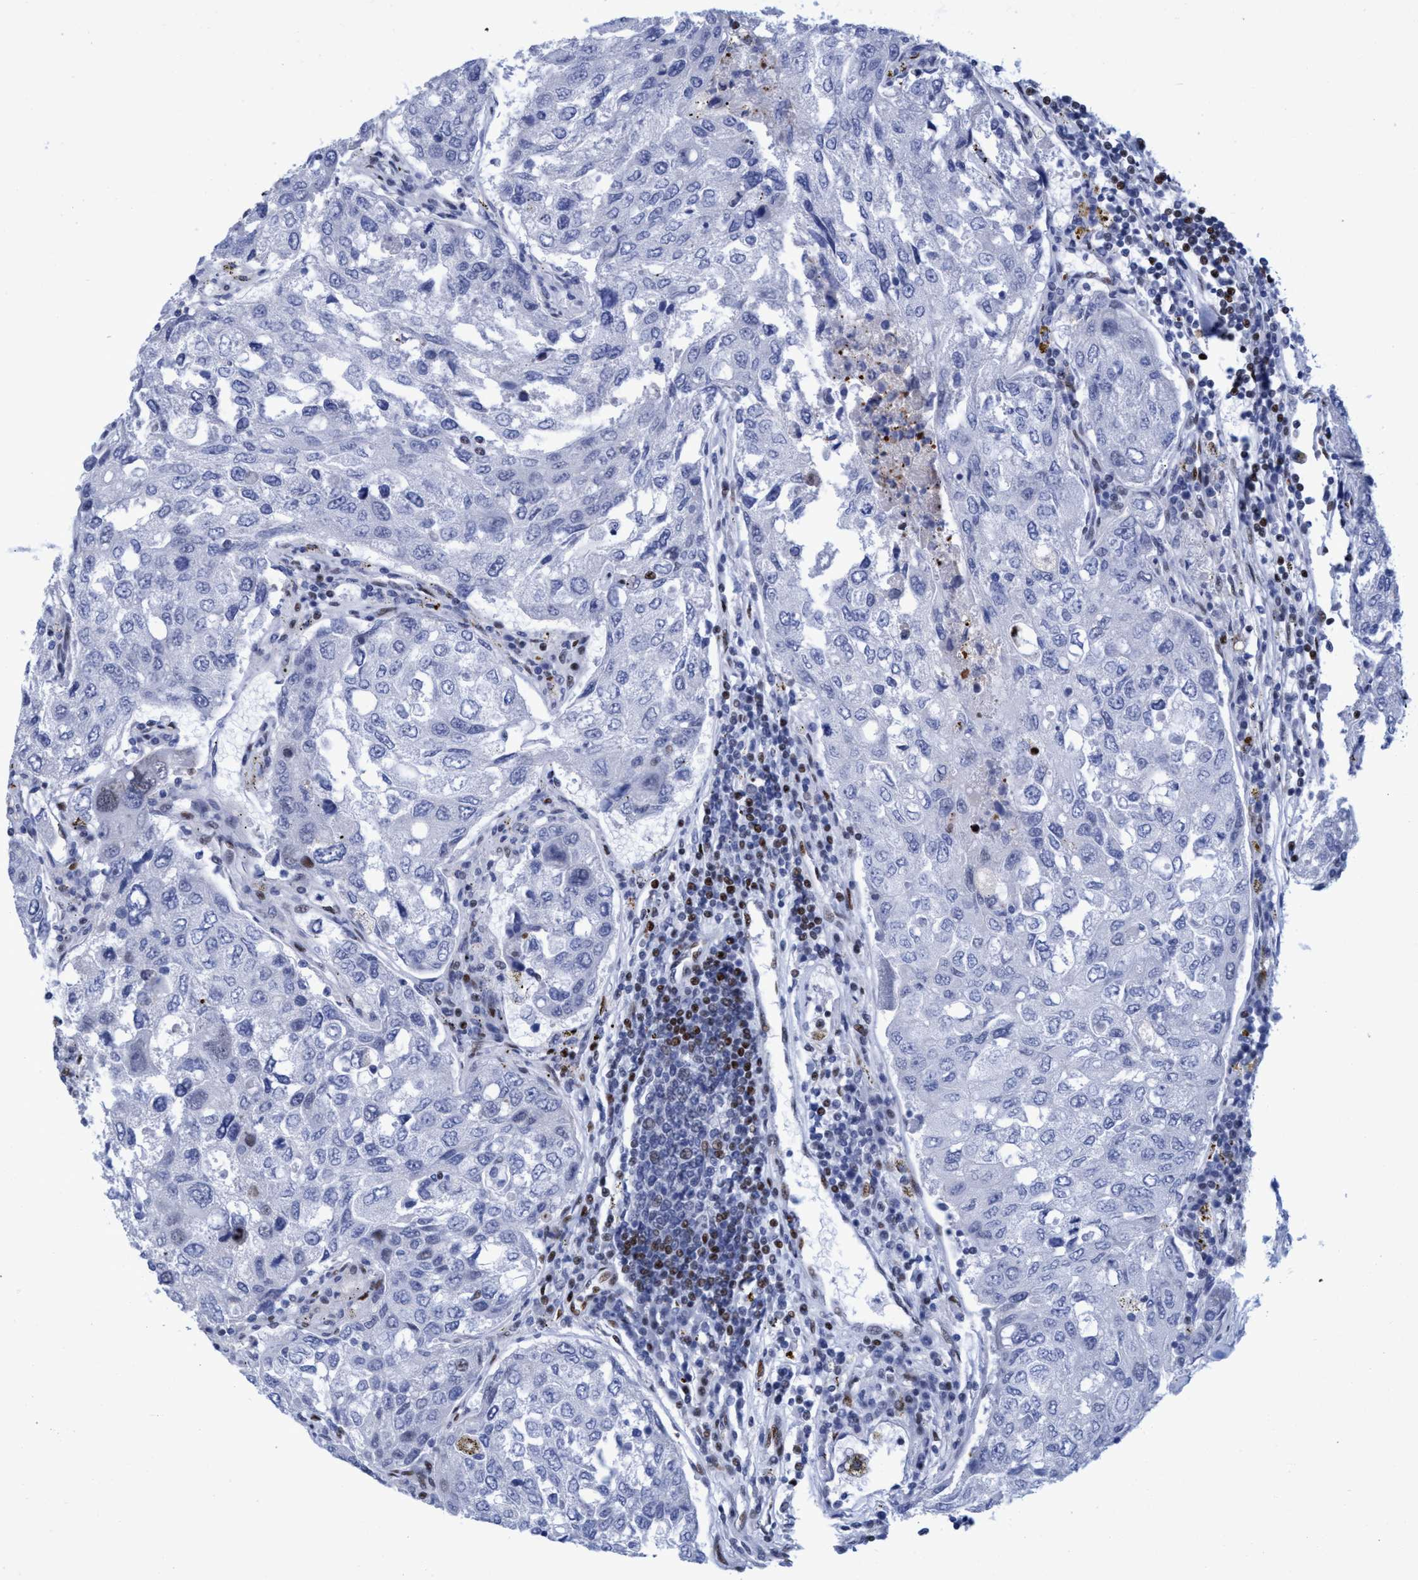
{"staining": {"intensity": "negative", "quantity": "none", "location": "none"}, "tissue": "urothelial cancer", "cell_type": "Tumor cells", "image_type": "cancer", "snomed": [{"axis": "morphology", "description": "Urothelial carcinoma, High grade"}, {"axis": "topography", "description": "Lymph node"}, {"axis": "topography", "description": "Urinary bladder"}], "caption": "This histopathology image is of urothelial cancer stained with IHC to label a protein in brown with the nuclei are counter-stained blue. There is no staining in tumor cells.", "gene": "R3HCC1", "patient": {"sex": "male", "age": 51}}